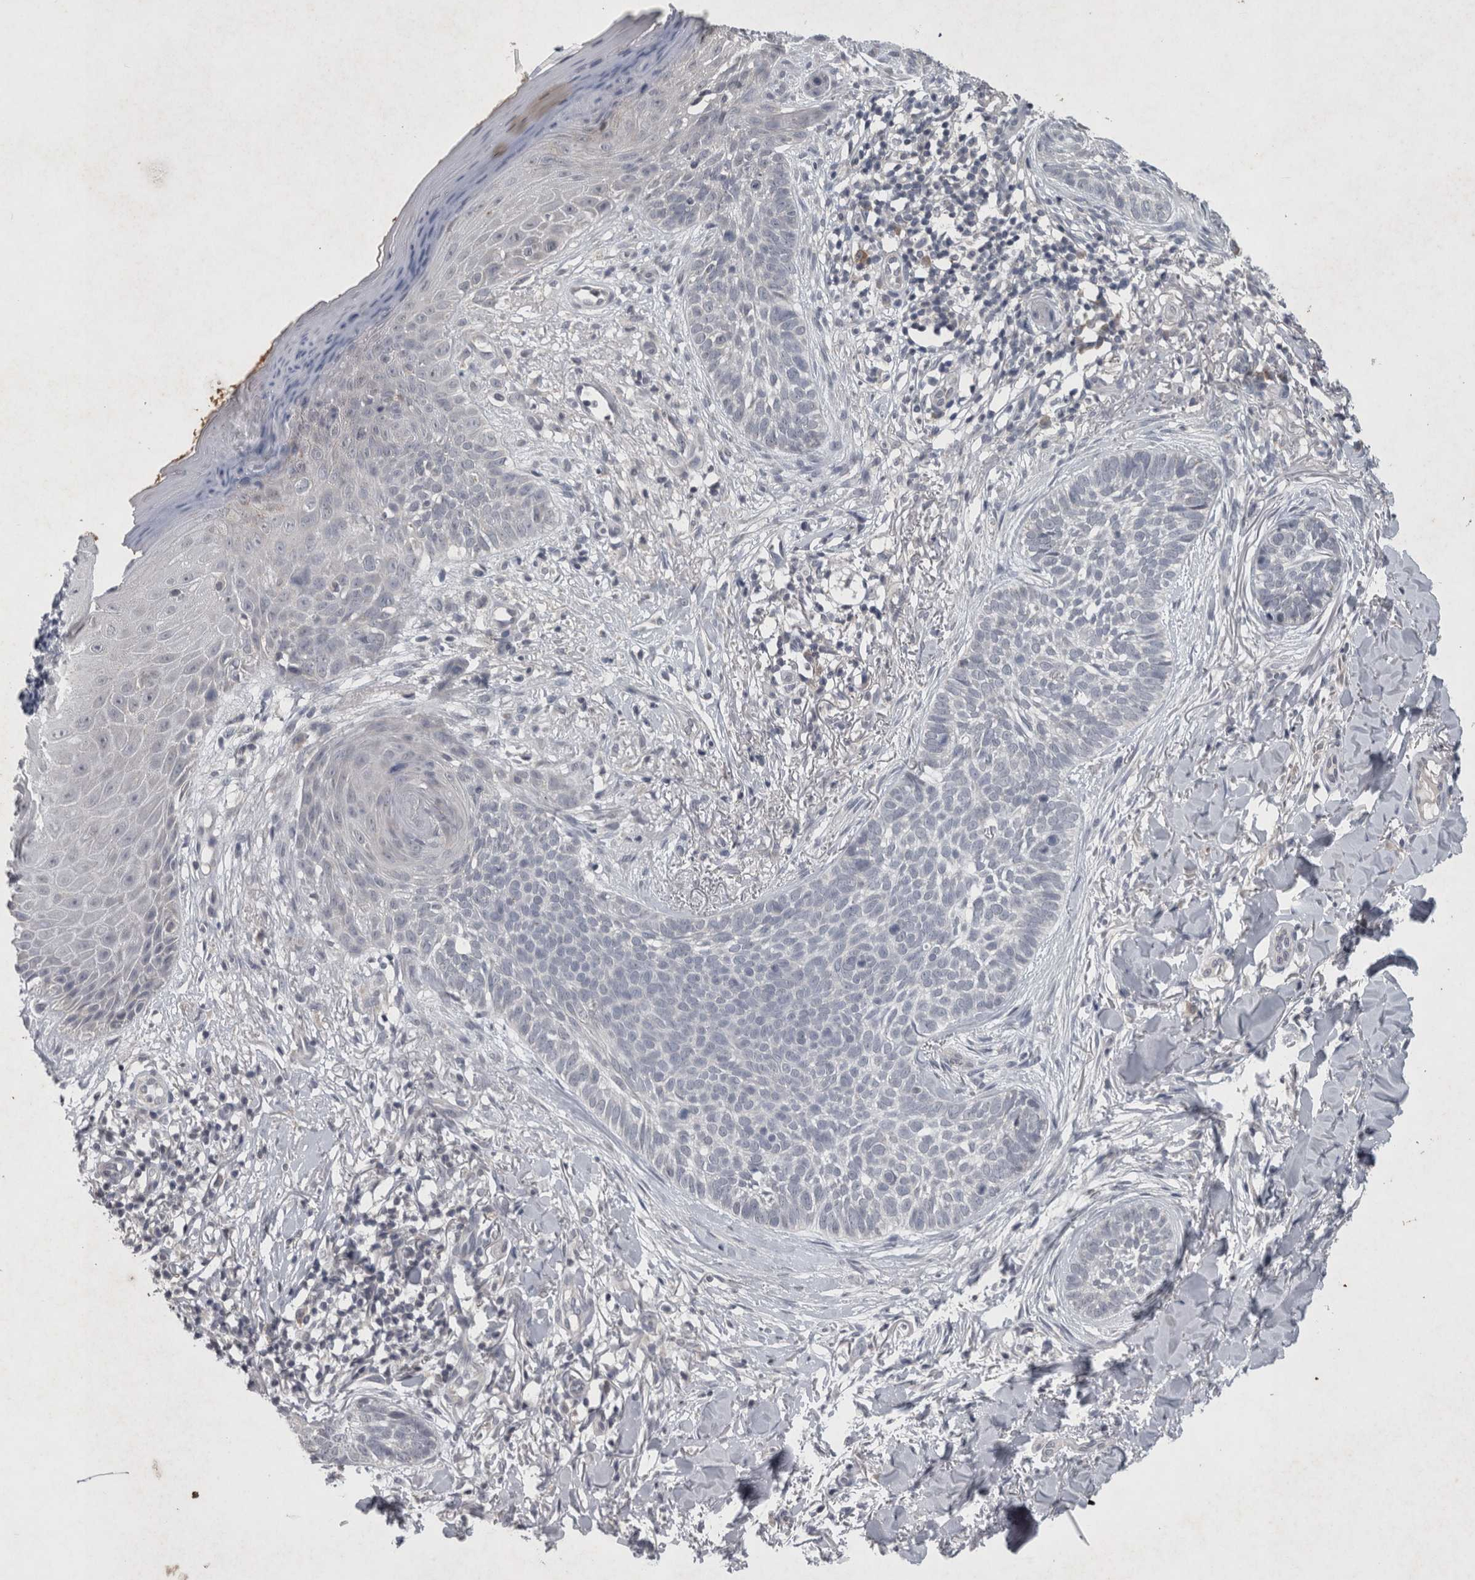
{"staining": {"intensity": "negative", "quantity": "none", "location": "none"}, "tissue": "skin cancer", "cell_type": "Tumor cells", "image_type": "cancer", "snomed": [{"axis": "morphology", "description": "Normal tissue, NOS"}, {"axis": "morphology", "description": "Basal cell carcinoma"}, {"axis": "topography", "description": "Skin"}], "caption": "A histopathology image of skin cancer stained for a protein demonstrates no brown staining in tumor cells.", "gene": "WNT7A", "patient": {"sex": "male", "age": 67}}